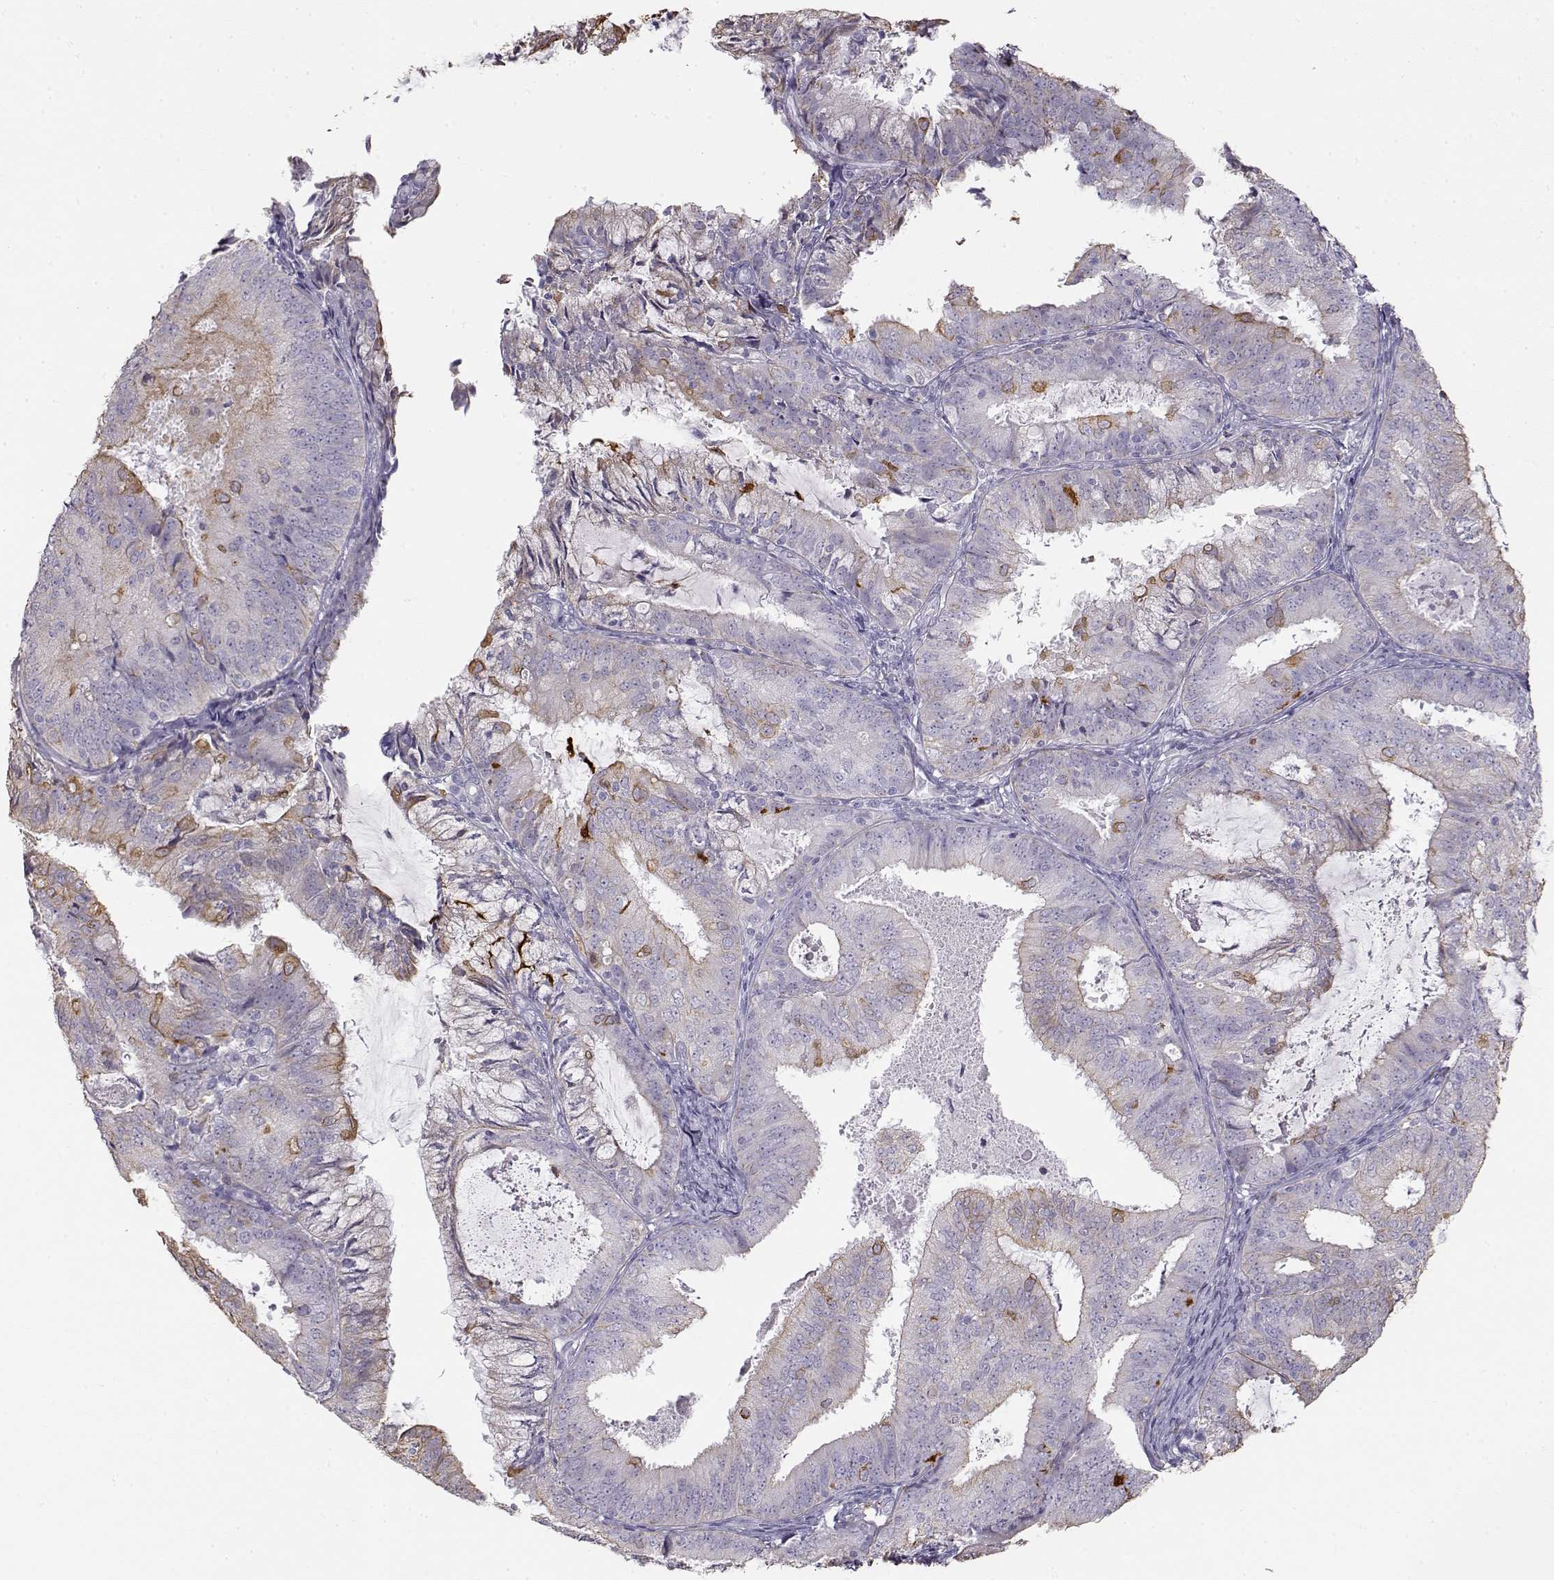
{"staining": {"intensity": "moderate", "quantity": "<25%", "location": "cytoplasmic/membranous"}, "tissue": "endometrial cancer", "cell_type": "Tumor cells", "image_type": "cancer", "snomed": [{"axis": "morphology", "description": "Adenocarcinoma, NOS"}, {"axis": "topography", "description": "Endometrium"}], "caption": "There is low levels of moderate cytoplasmic/membranous staining in tumor cells of endometrial cancer (adenocarcinoma), as demonstrated by immunohistochemical staining (brown color).", "gene": "S100B", "patient": {"sex": "female", "age": 57}}